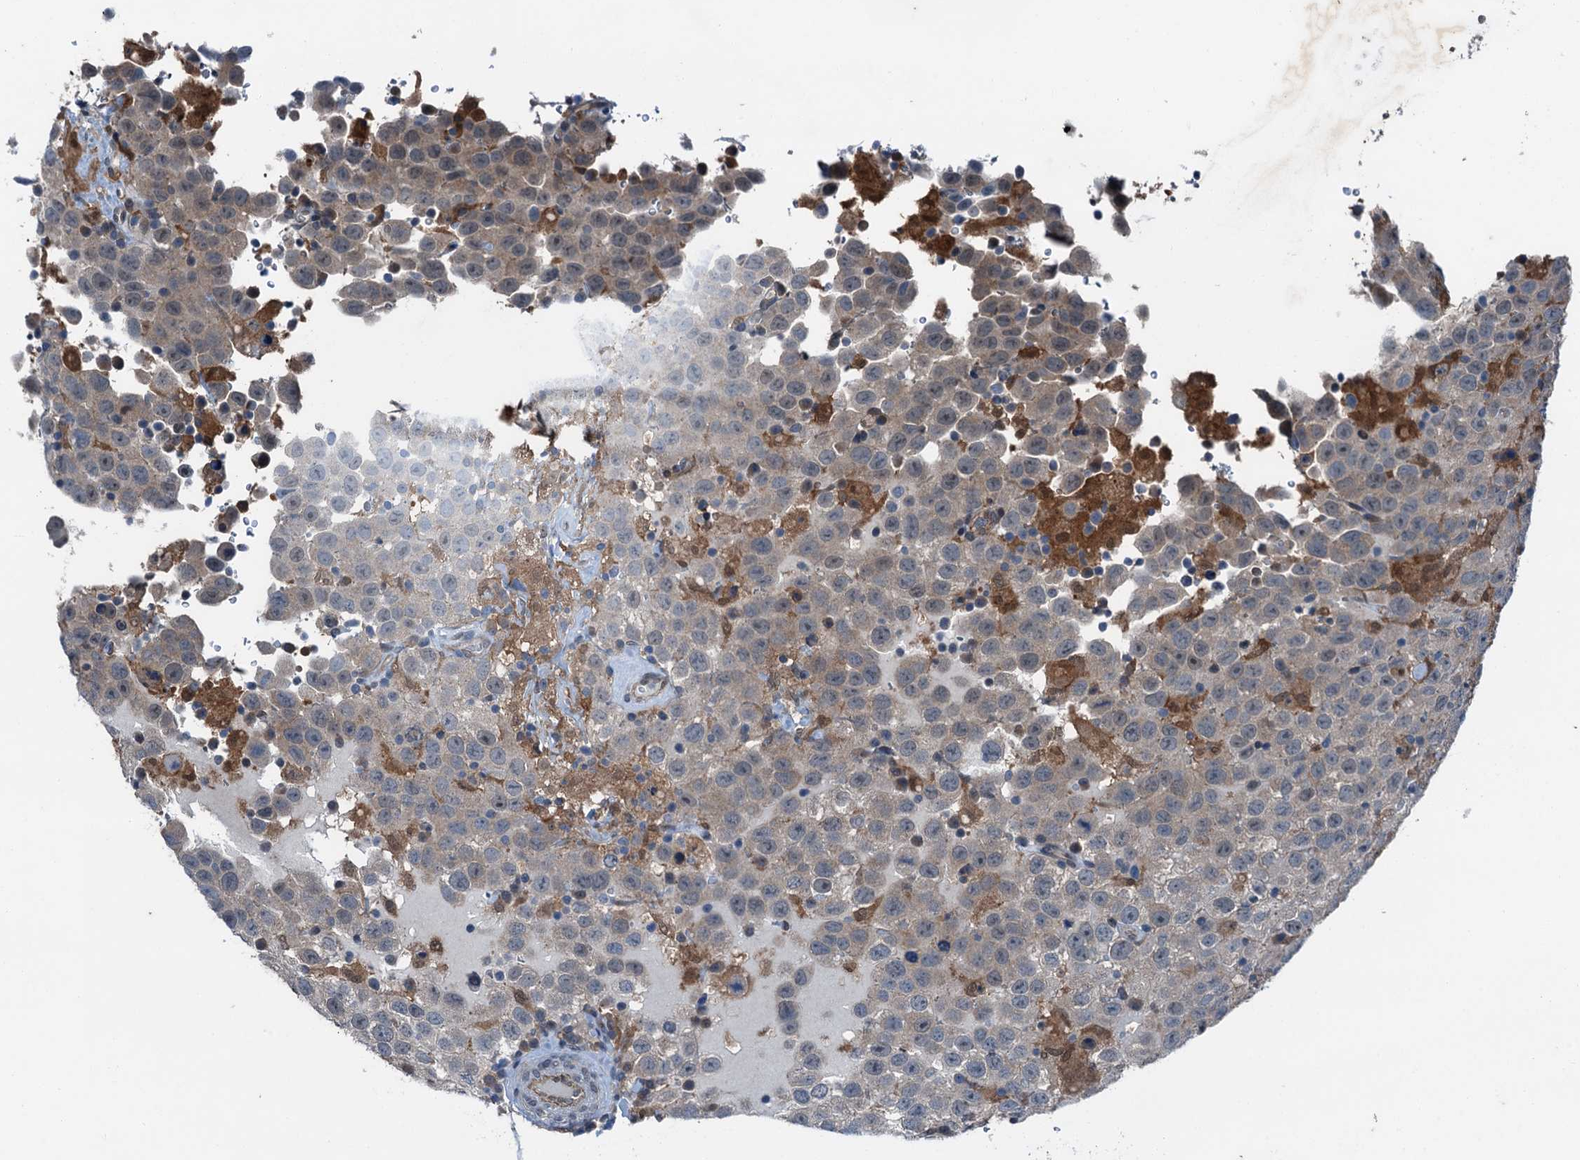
{"staining": {"intensity": "weak", "quantity": "<25%", "location": "cytoplasmic/membranous"}, "tissue": "testis cancer", "cell_type": "Tumor cells", "image_type": "cancer", "snomed": [{"axis": "morphology", "description": "Seminoma, NOS"}, {"axis": "topography", "description": "Testis"}], "caption": "Photomicrograph shows no significant protein staining in tumor cells of seminoma (testis).", "gene": "RNH1", "patient": {"sex": "male", "age": 41}}